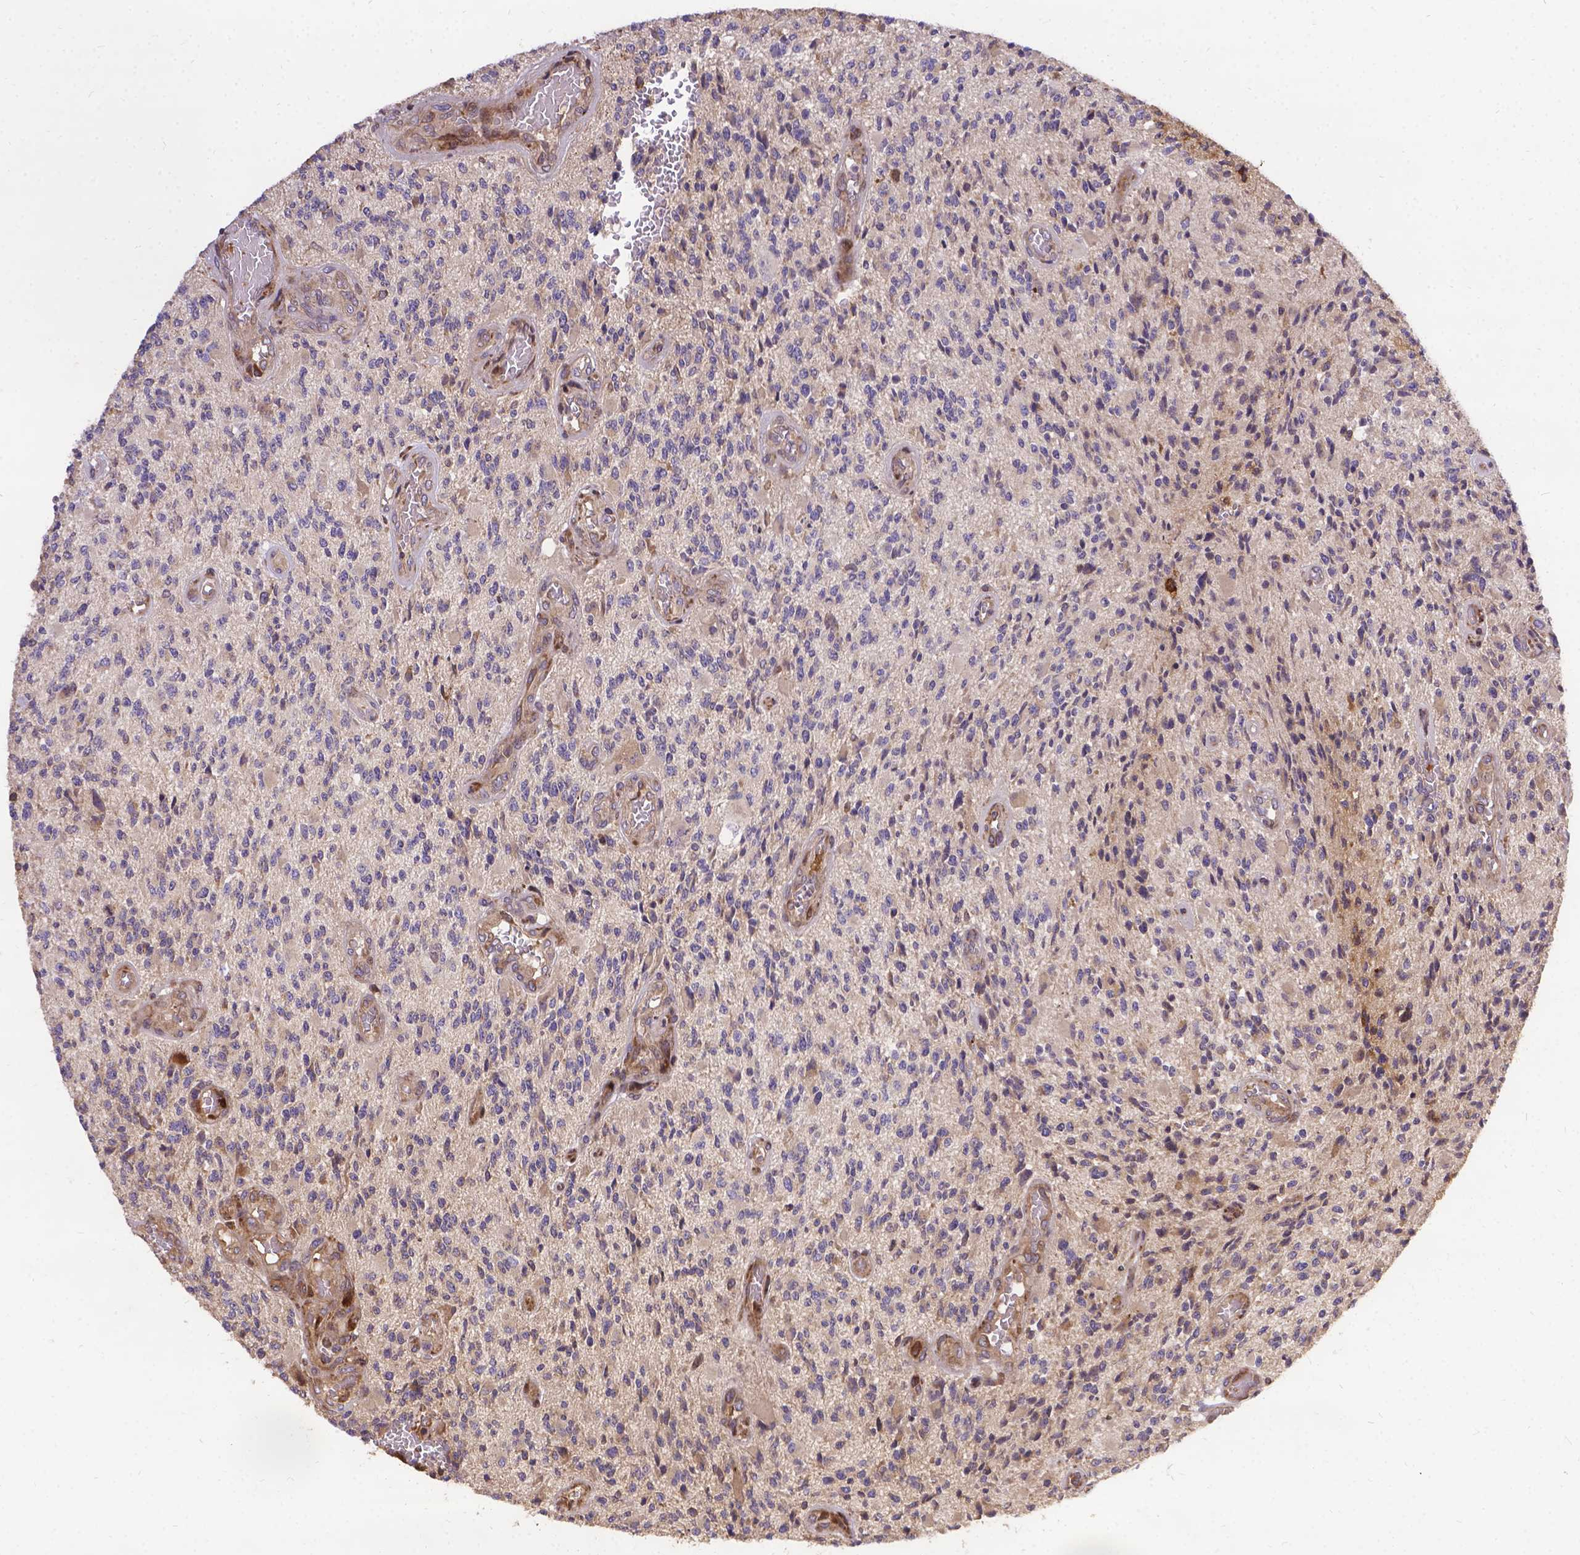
{"staining": {"intensity": "negative", "quantity": "none", "location": "none"}, "tissue": "glioma", "cell_type": "Tumor cells", "image_type": "cancer", "snomed": [{"axis": "morphology", "description": "Glioma, malignant, High grade"}, {"axis": "topography", "description": "Brain"}], "caption": "DAB immunohistochemical staining of glioma demonstrates no significant expression in tumor cells. (Stains: DAB (3,3'-diaminobenzidine) immunohistochemistry (IHC) with hematoxylin counter stain, Microscopy: brightfield microscopy at high magnification).", "gene": "DENND6A", "patient": {"sex": "female", "age": 63}}